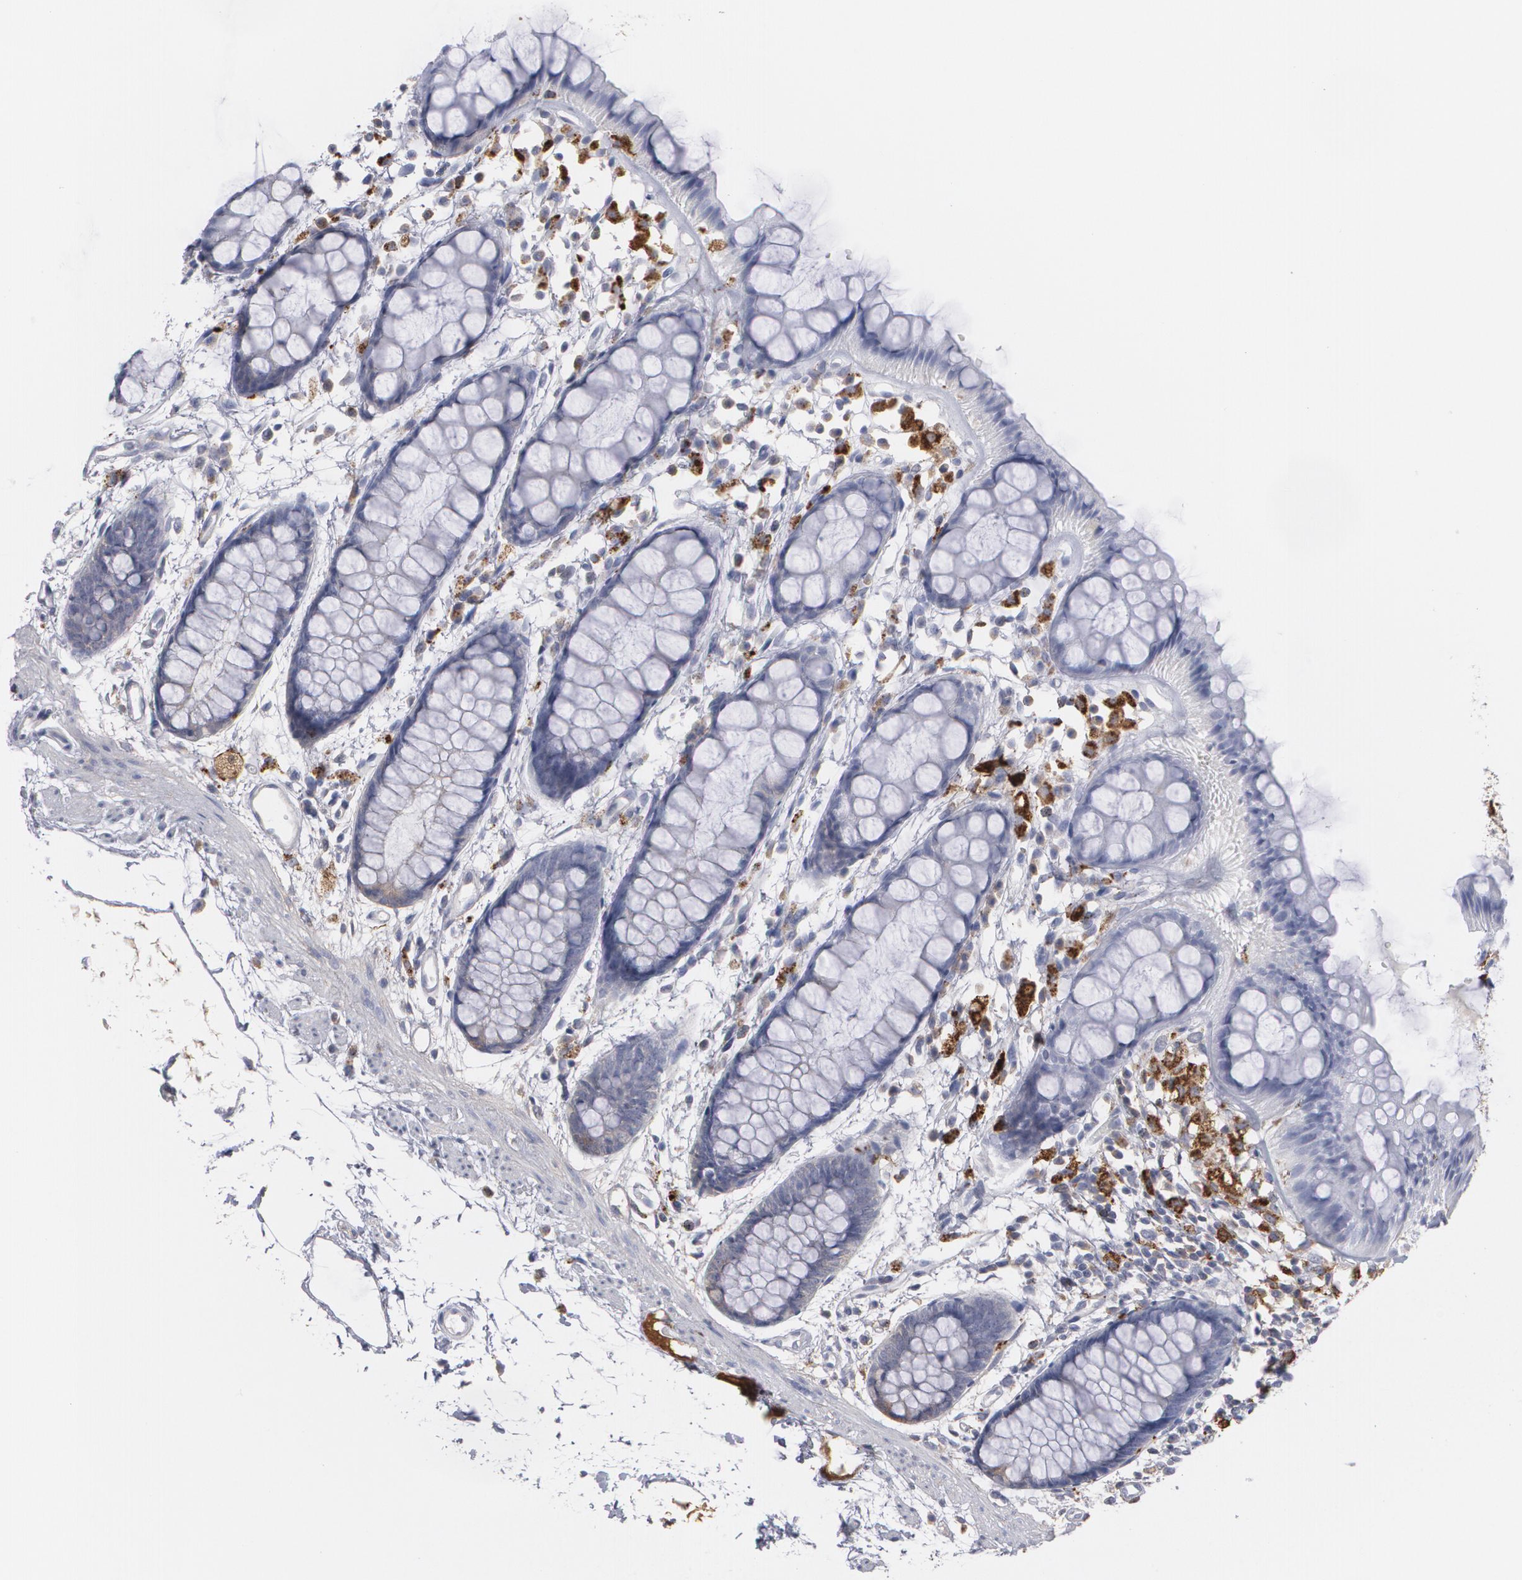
{"staining": {"intensity": "weak", "quantity": "<25%", "location": "cytoplasmic/membranous"}, "tissue": "rectum", "cell_type": "Glandular cells", "image_type": "normal", "snomed": [{"axis": "morphology", "description": "Normal tissue, NOS"}, {"axis": "topography", "description": "Rectum"}], "caption": "High magnification brightfield microscopy of benign rectum stained with DAB (3,3'-diaminobenzidine) (brown) and counterstained with hematoxylin (blue): glandular cells show no significant positivity. (Stains: DAB immunohistochemistry (IHC) with hematoxylin counter stain, Microscopy: brightfield microscopy at high magnification).", "gene": "ODC1", "patient": {"sex": "female", "age": 66}}